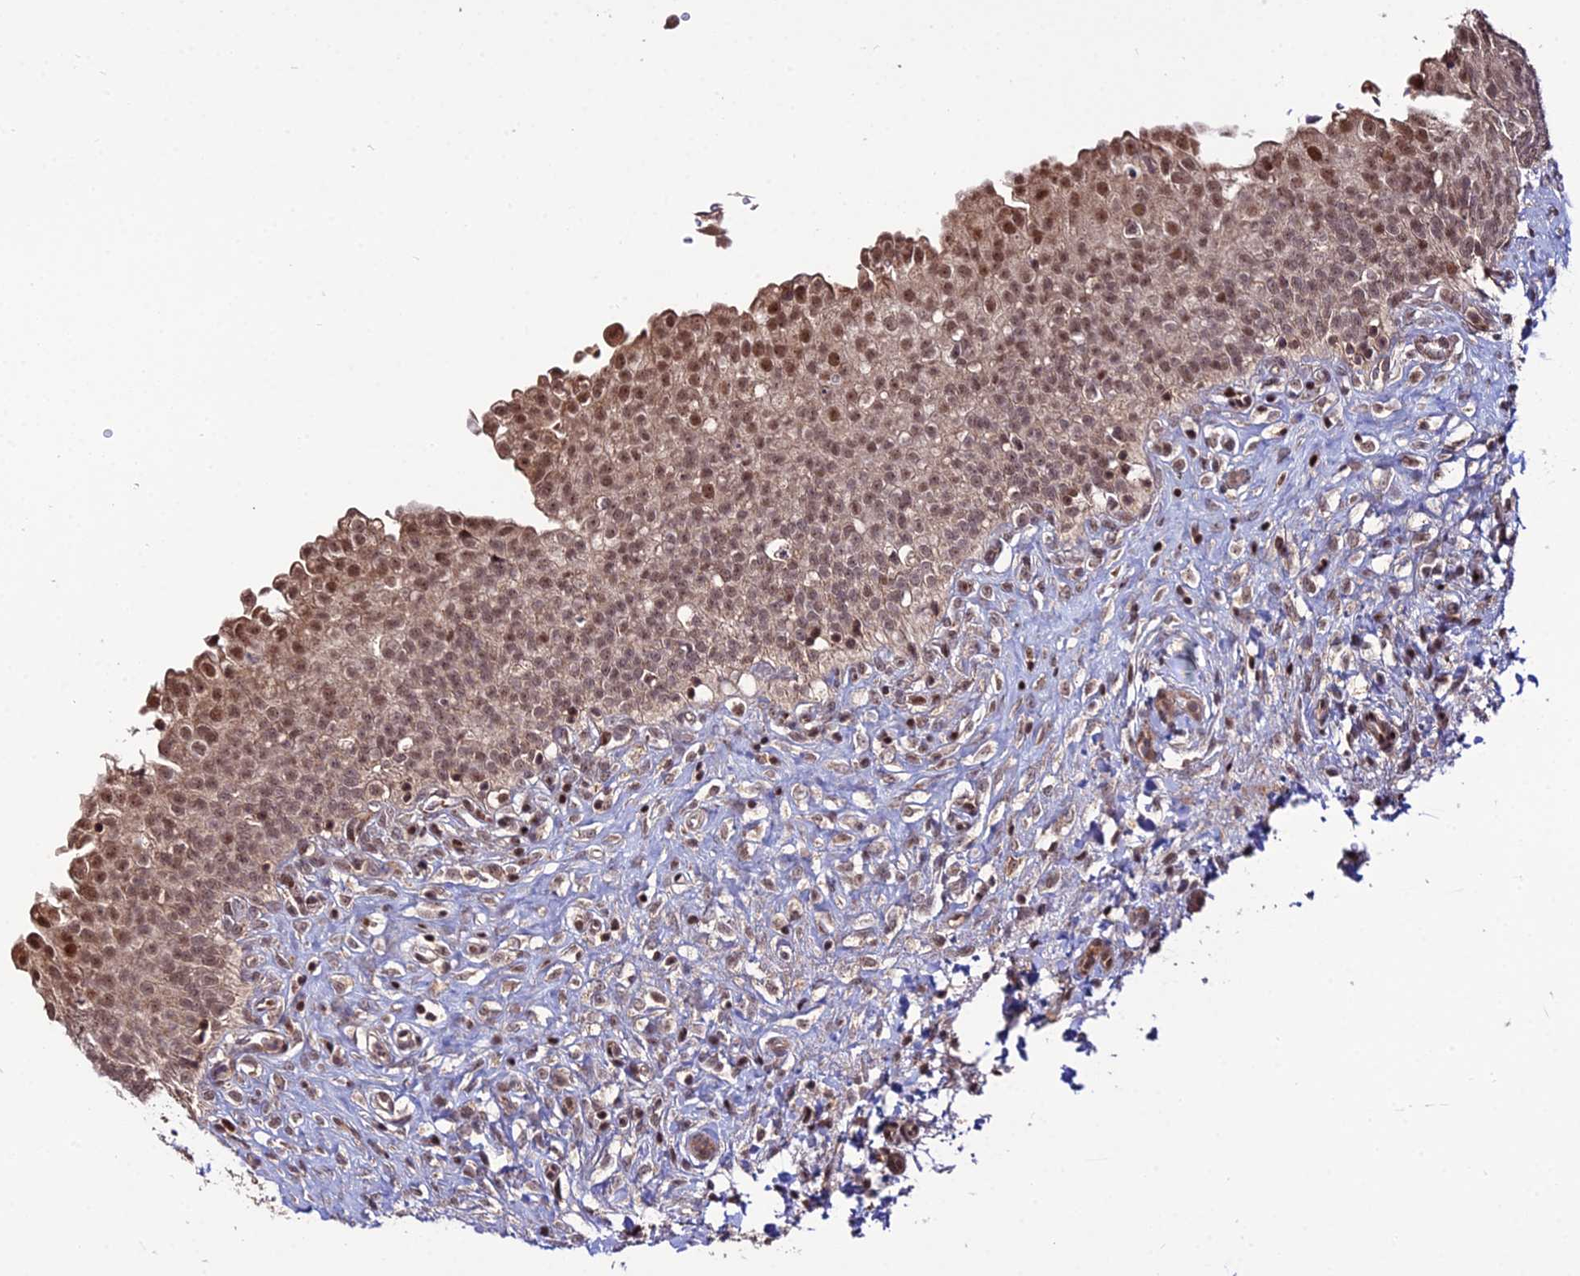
{"staining": {"intensity": "moderate", "quantity": ">75%", "location": "nuclear"}, "tissue": "urinary bladder", "cell_type": "Urothelial cells", "image_type": "normal", "snomed": [{"axis": "morphology", "description": "Urothelial carcinoma, High grade"}, {"axis": "topography", "description": "Urinary bladder"}], "caption": "Urothelial cells reveal medium levels of moderate nuclear staining in about >75% of cells in unremarkable urinary bladder. Nuclei are stained in blue.", "gene": "CIB3", "patient": {"sex": "male", "age": 46}}